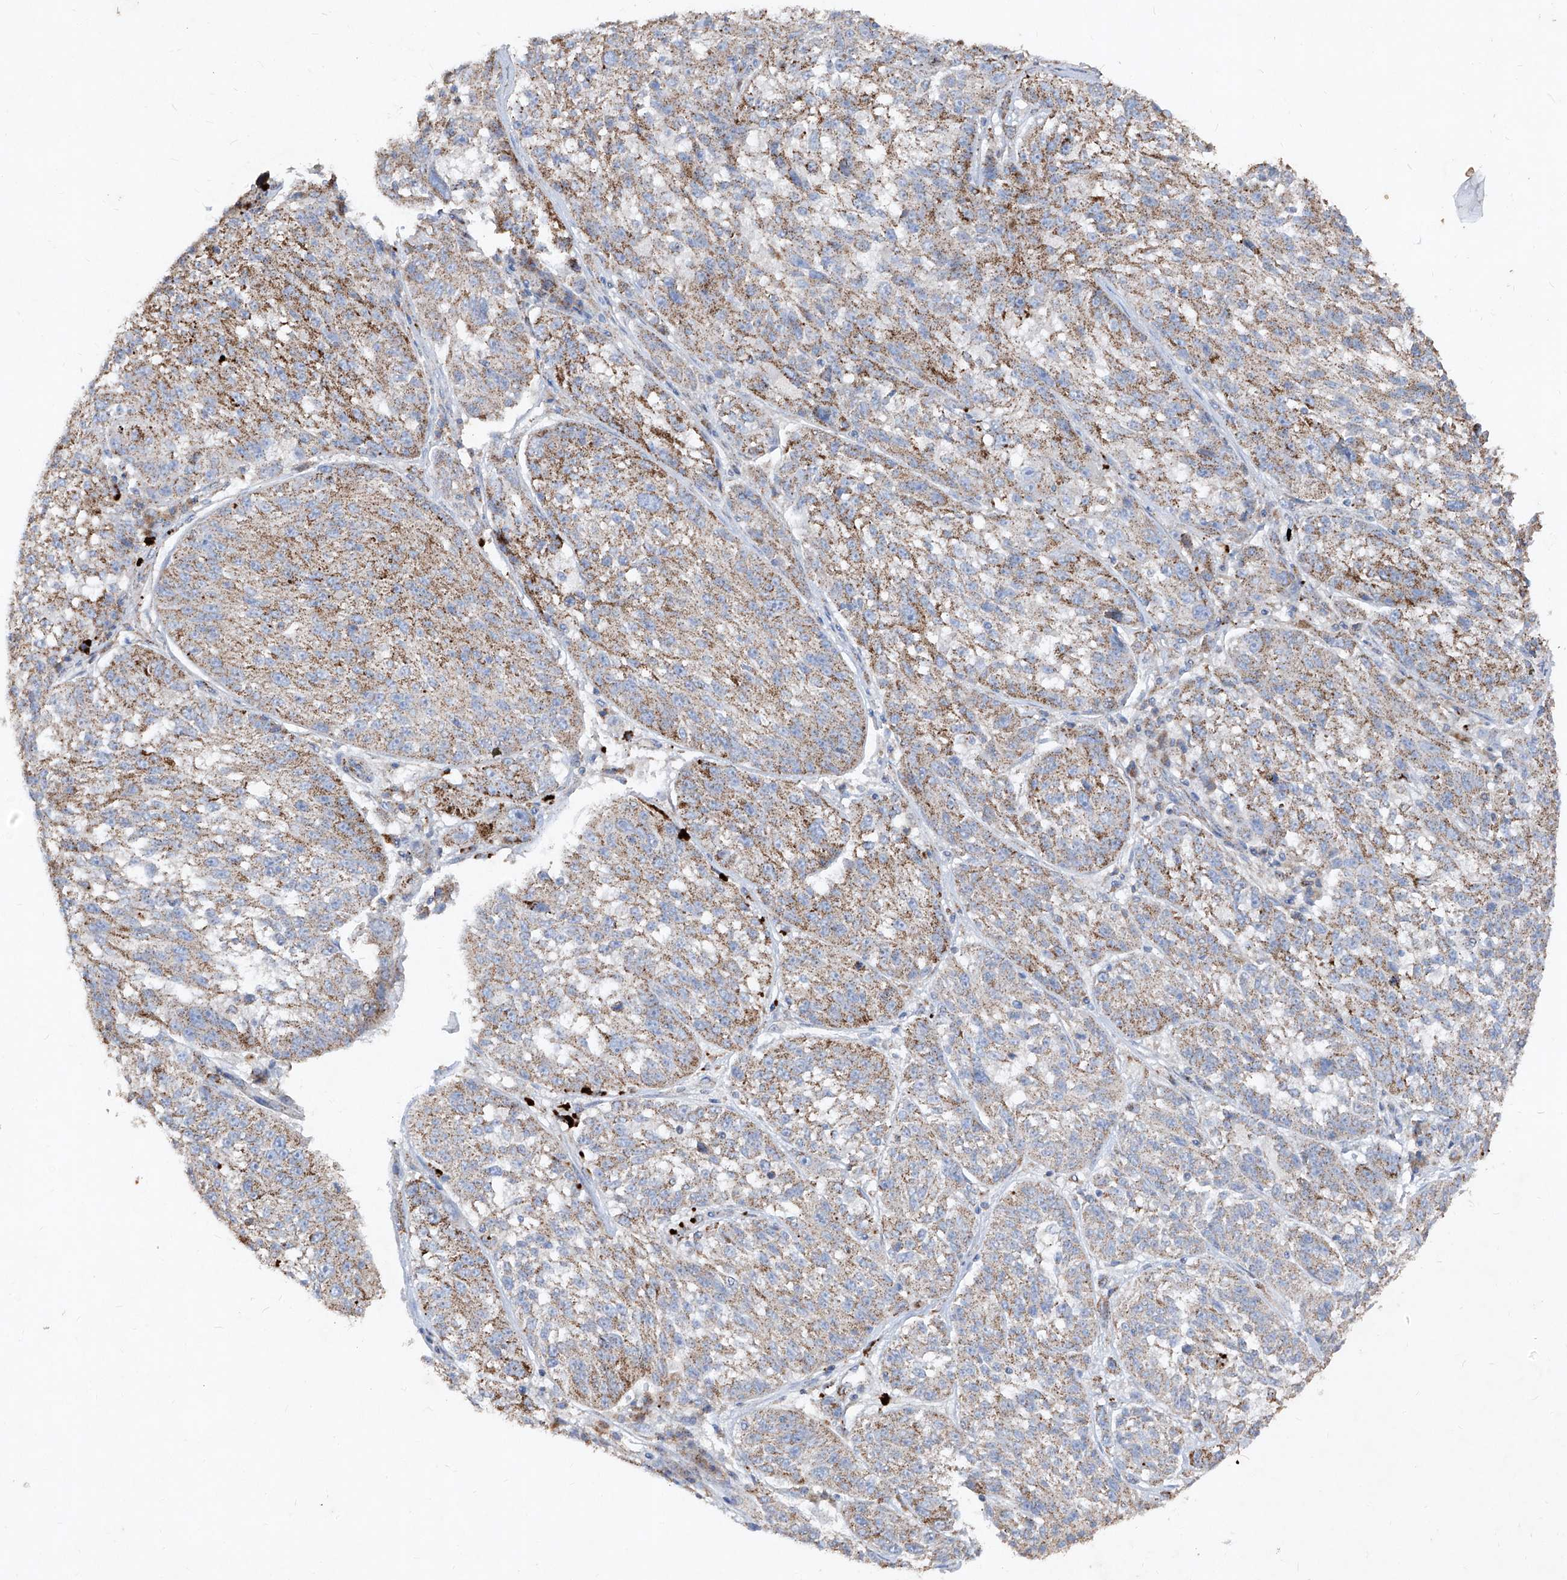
{"staining": {"intensity": "weak", "quantity": "25%-75%", "location": "cytoplasmic/membranous"}, "tissue": "melanoma", "cell_type": "Tumor cells", "image_type": "cancer", "snomed": [{"axis": "morphology", "description": "Malignant melanoma, NOS"}, {"axis": "topography", "description": "Skin"}], "caption": "Malignant melanoma stained with a brown dye shows weak cytoplasmic/membranous positive staining in about 25%-75% of tumor cells.", "gene": "ABCD3", "patient": {"sex": "male", "age": 53}}